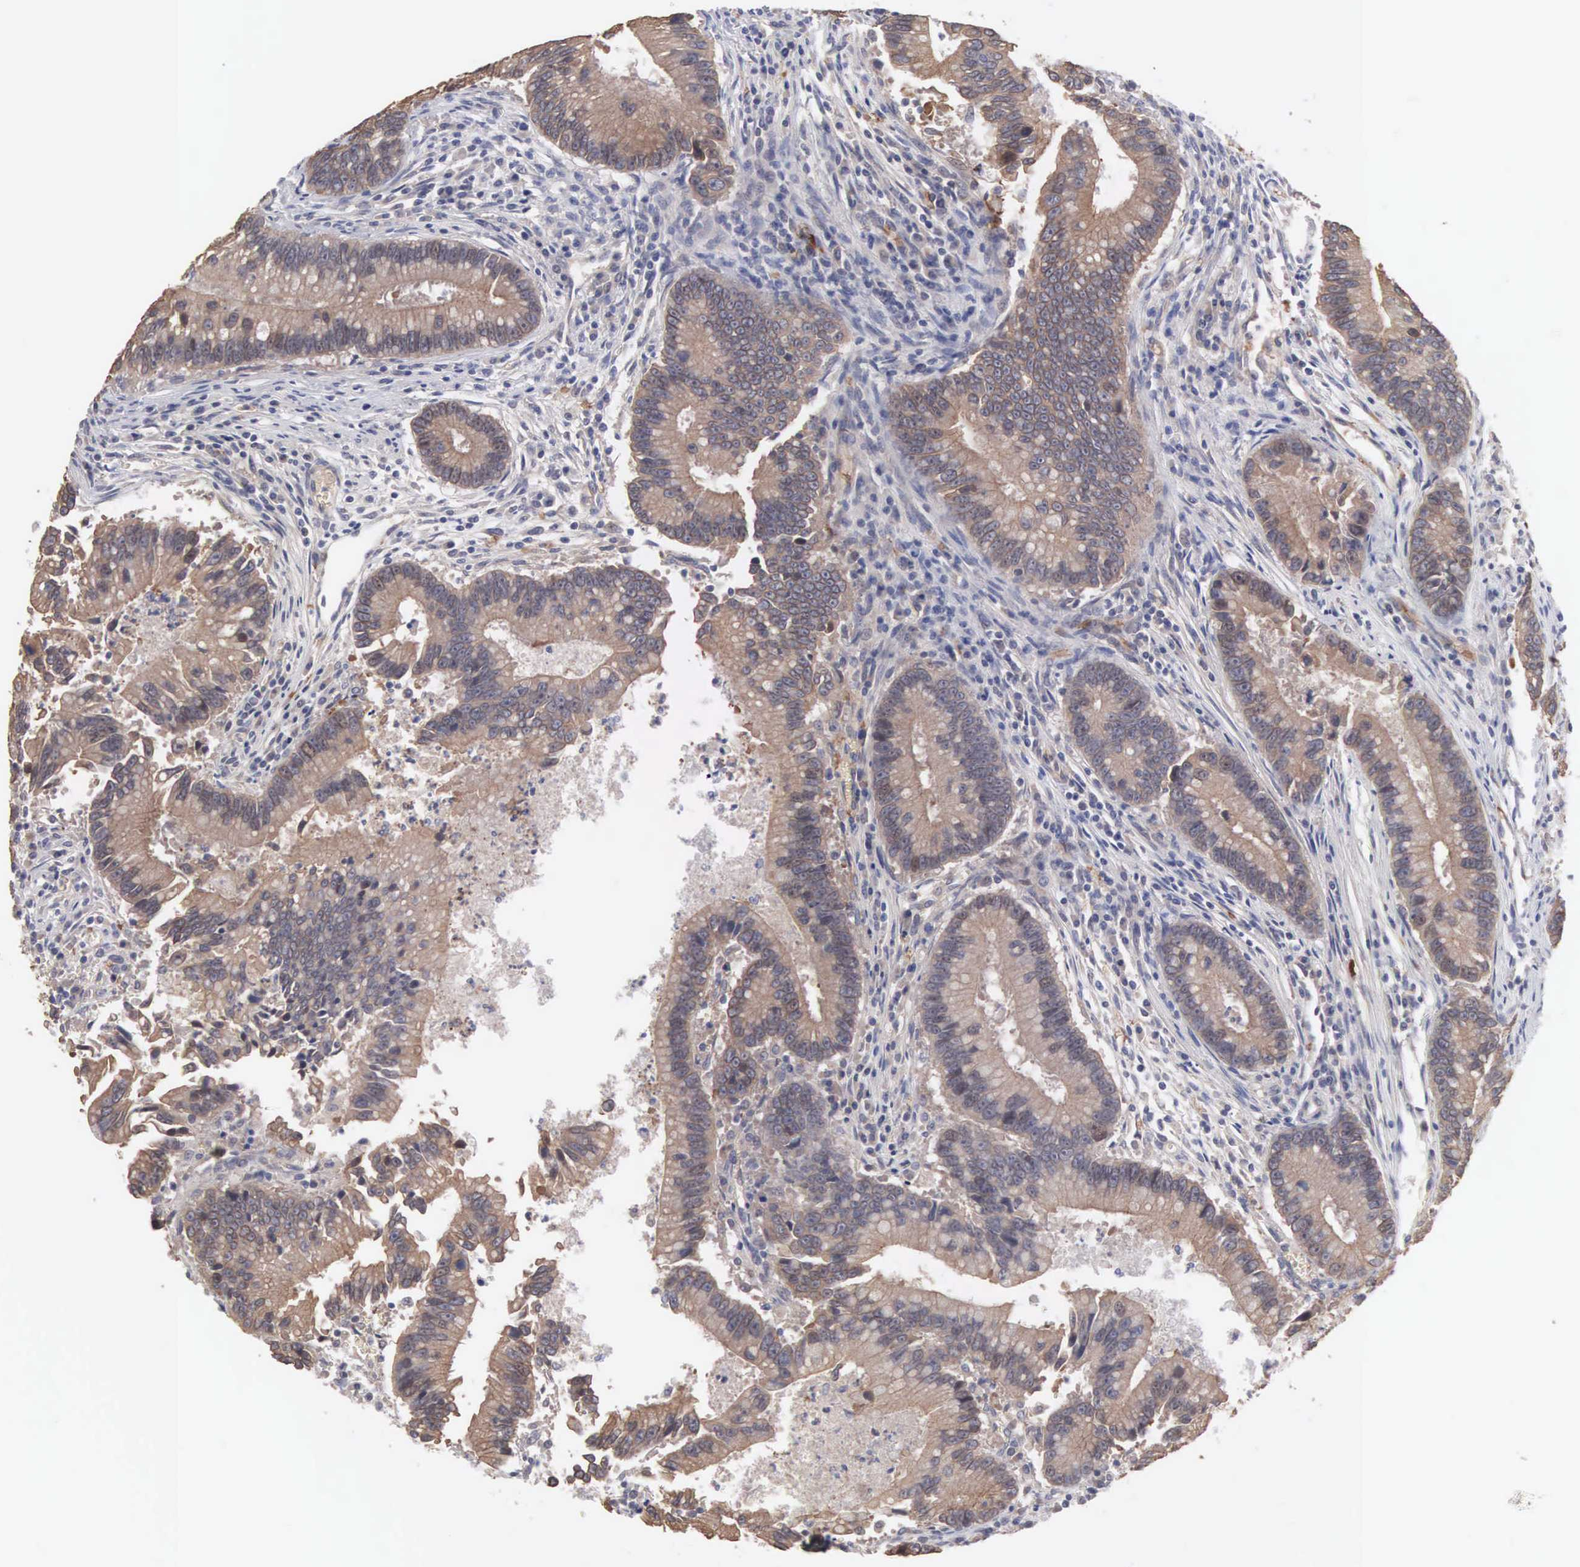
{"staining": {"intensity": "moderate", "quantity": ">75%", "location": "cytoplasmic/membranous"}, "tissue": "colorectal cancer", "cell_type": "Tumor cells", "image_type": "cancer", "snomed": [{"axis": "morphology", "description": "Adenocarcinoma, NOS"}, {"axis": "topography", "description": "Rectum"}], "caption": "Immunohistochemical staining of human colorectal cancer (adenocarcinoma) displays medium levels of moderate cytoplasmic/membranous protein expression in approximately >75% of tumor cells.", "gene": "INF2", "patient": {"sex": "female", "age": 81}}